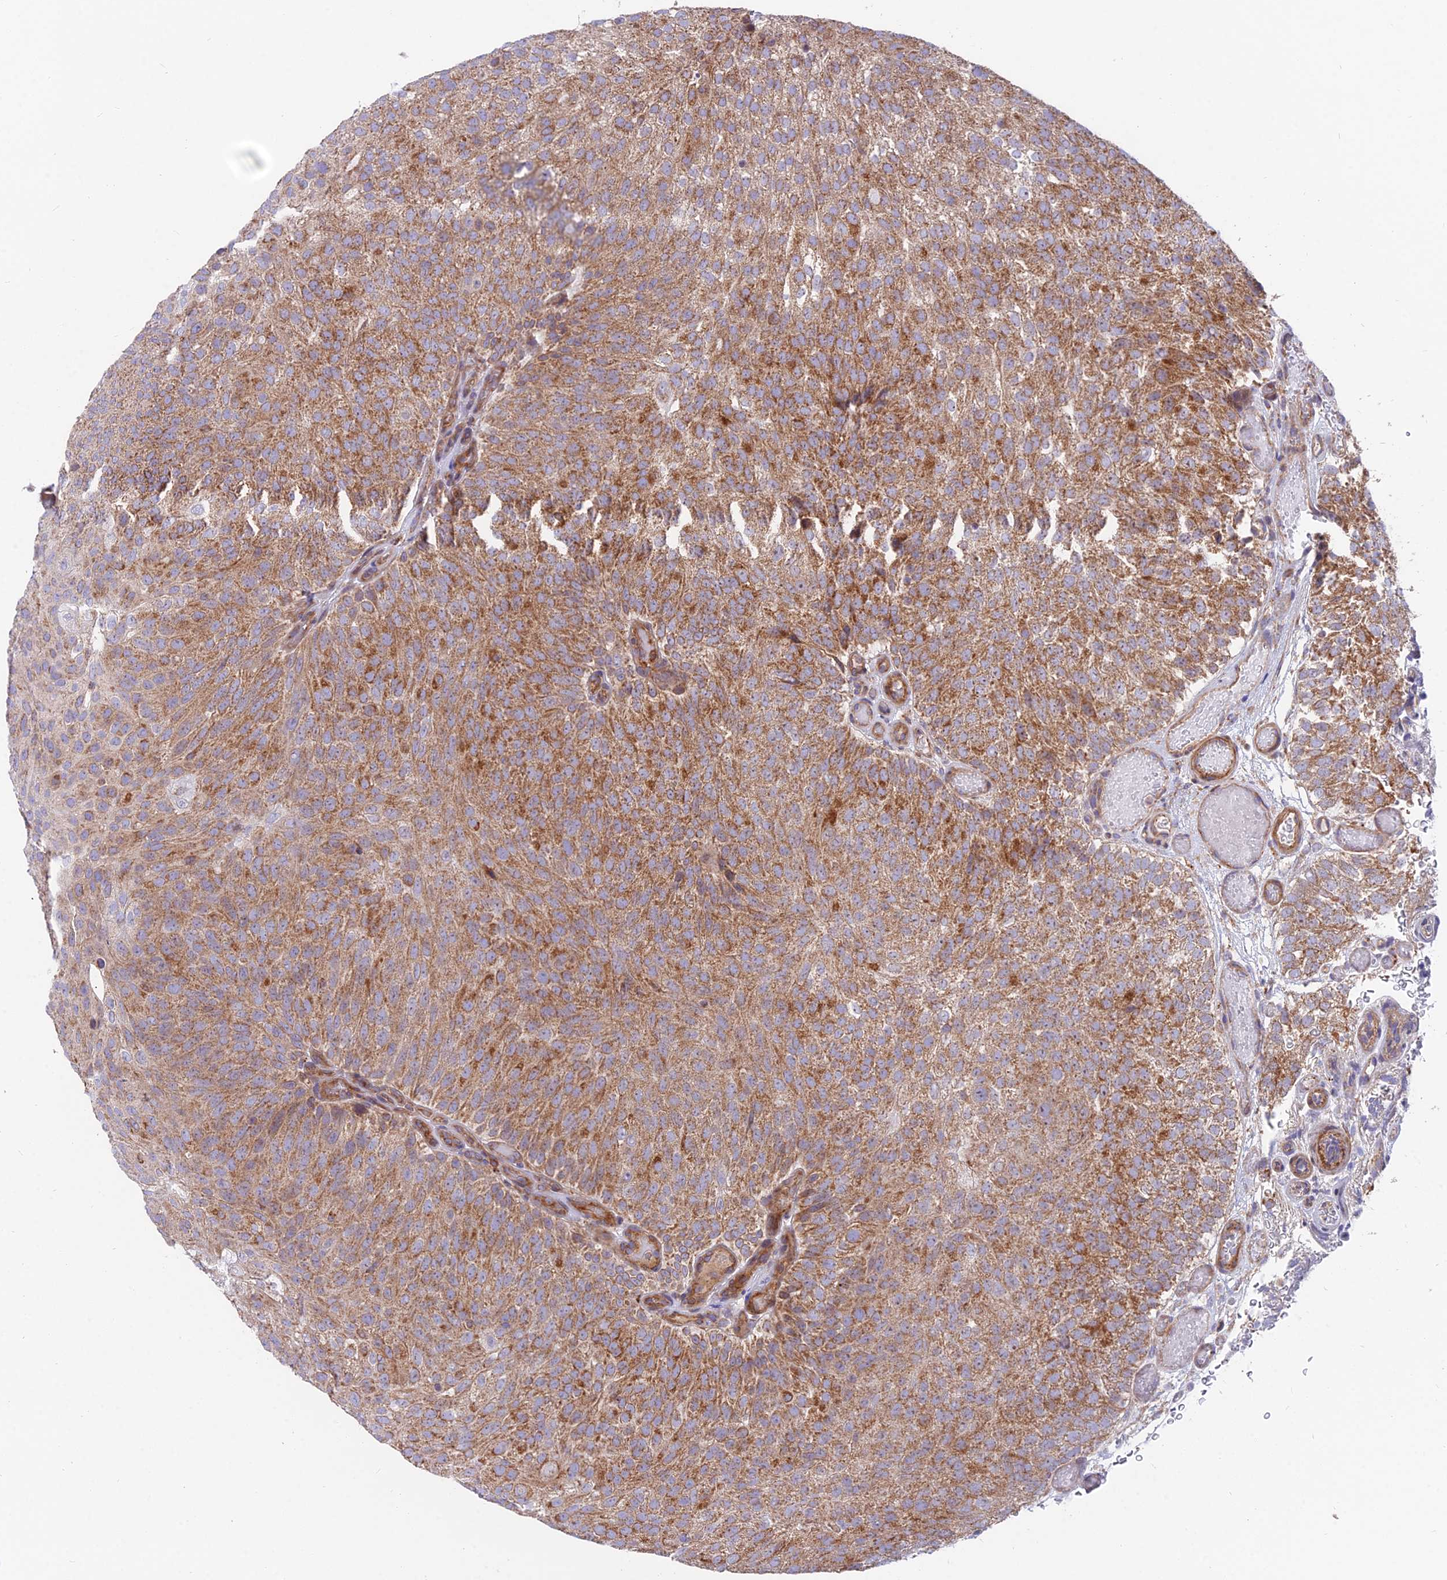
{"staining": {"intensity": "moderate", "quantity": ">75%", "location": "cytoplasmic/membranous"}, "tissue": "urothelial cancer", "cell_type": "Tumor cells", "image_type": "cancer", "snomed": [{"axis": "morphology", "description": "Urothelial carcinoma, Low grade"}, {"axis": "topography", "description": "Urinary bladder"}], "caption": "Human low-grade urothelial carcinoma stained with a protein marker exhibits moderate staining in tumor cells.", "gene": "TBC1D20", "patient": {"sex": "male", "age": 78}}